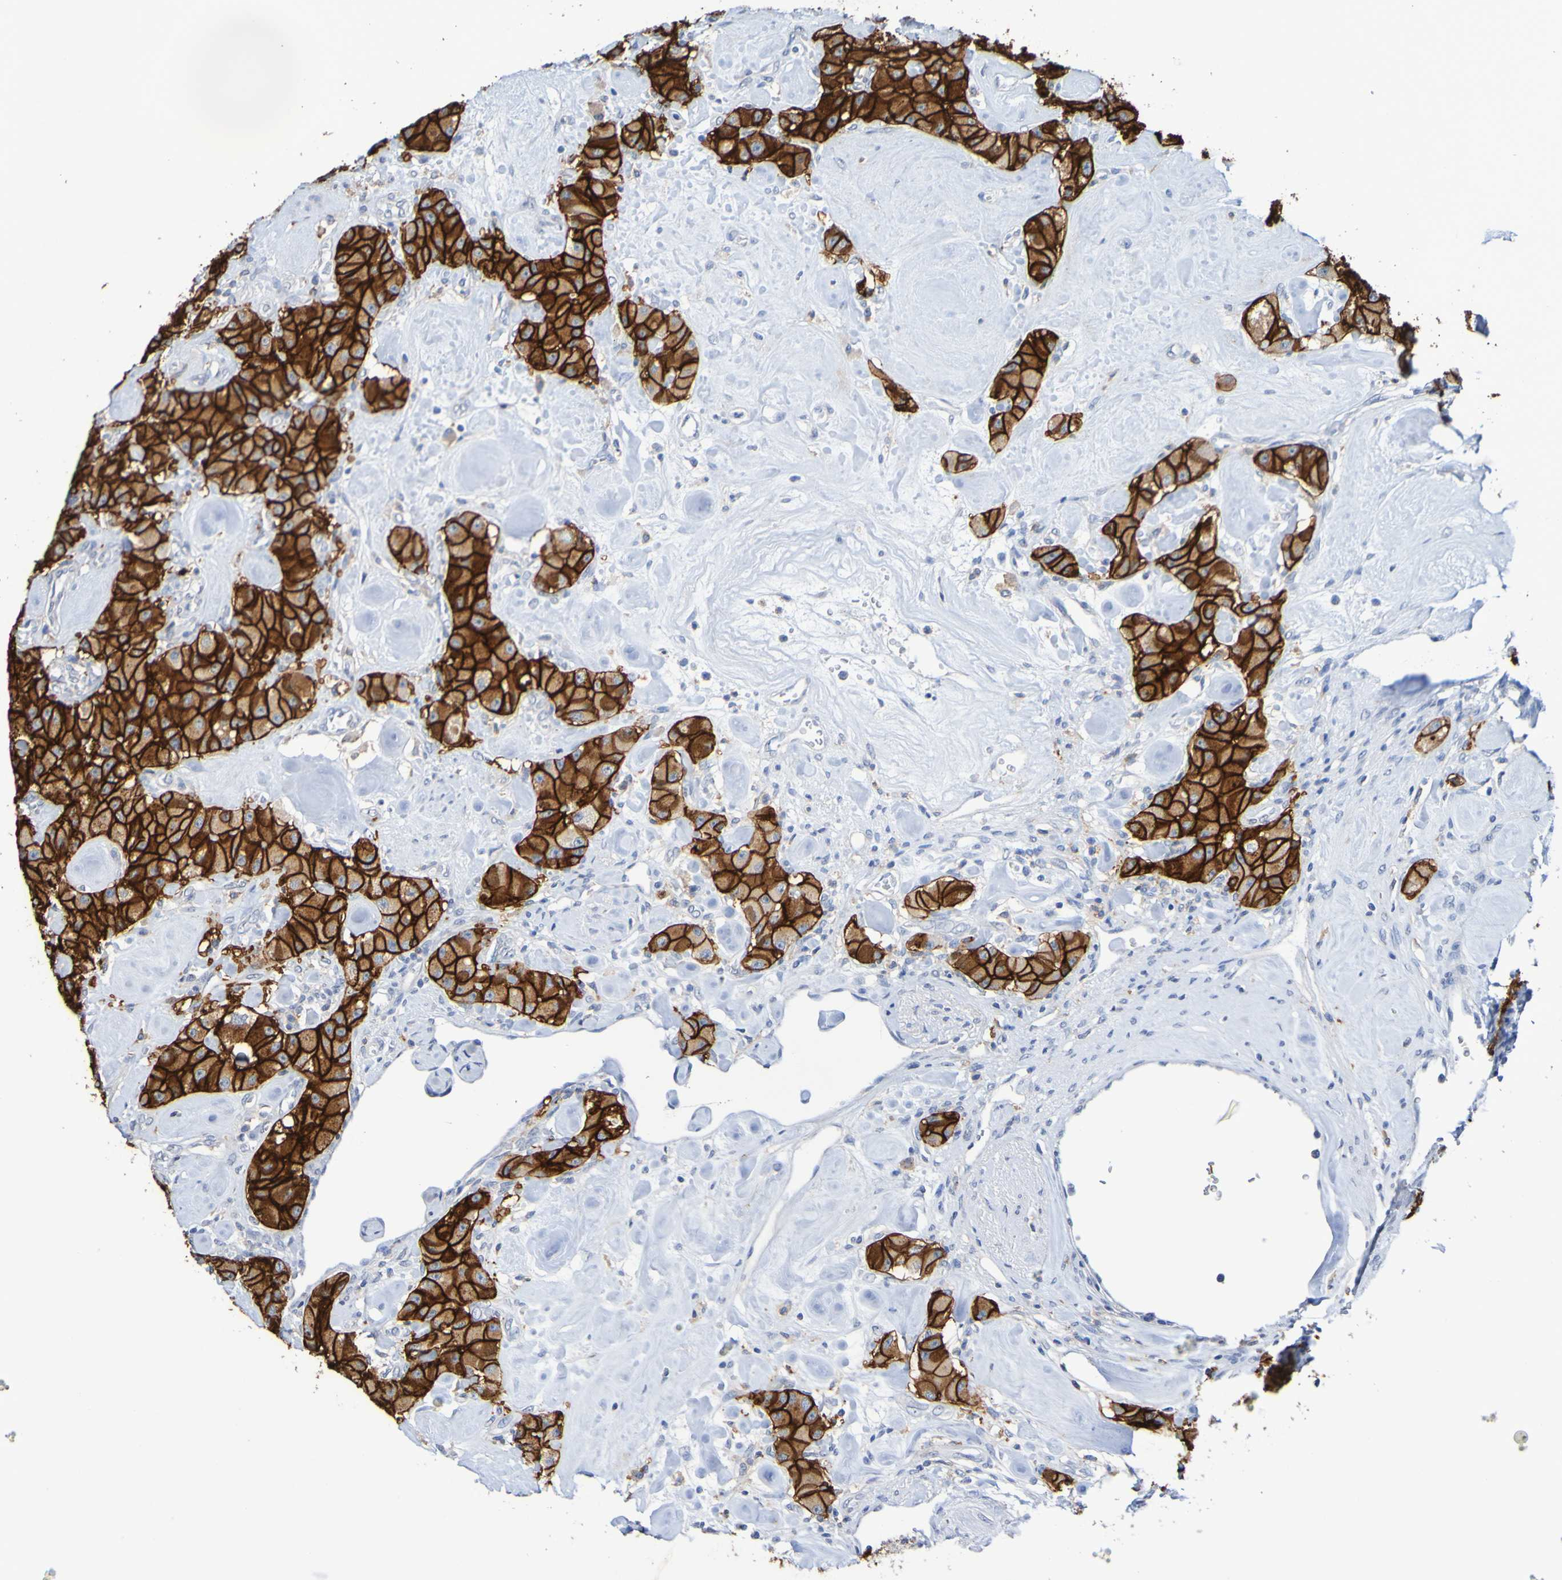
{"staining": {"intensity": "strong", "quantity": ">75%", "location": "cytoplasmic/membranous"}, "tissue": "carcinoid", "cell_type": "Tumor cells", "image_type": "cancer", "snomed": [{"axis": "morphology", "description": "Carcinoid, malignant, NOS"}, {"axis": "topography", "description": "Pancreas"}], "caption": "This histopathology image demonstrates immunohistochemistry (IHC) staining of carcinoid, with high strong cytoplasmic/membranous expression in approximately >75% of tumor cells.", "gene": "SLC3A2", "patient": {"sex": "male", "age": 41}}